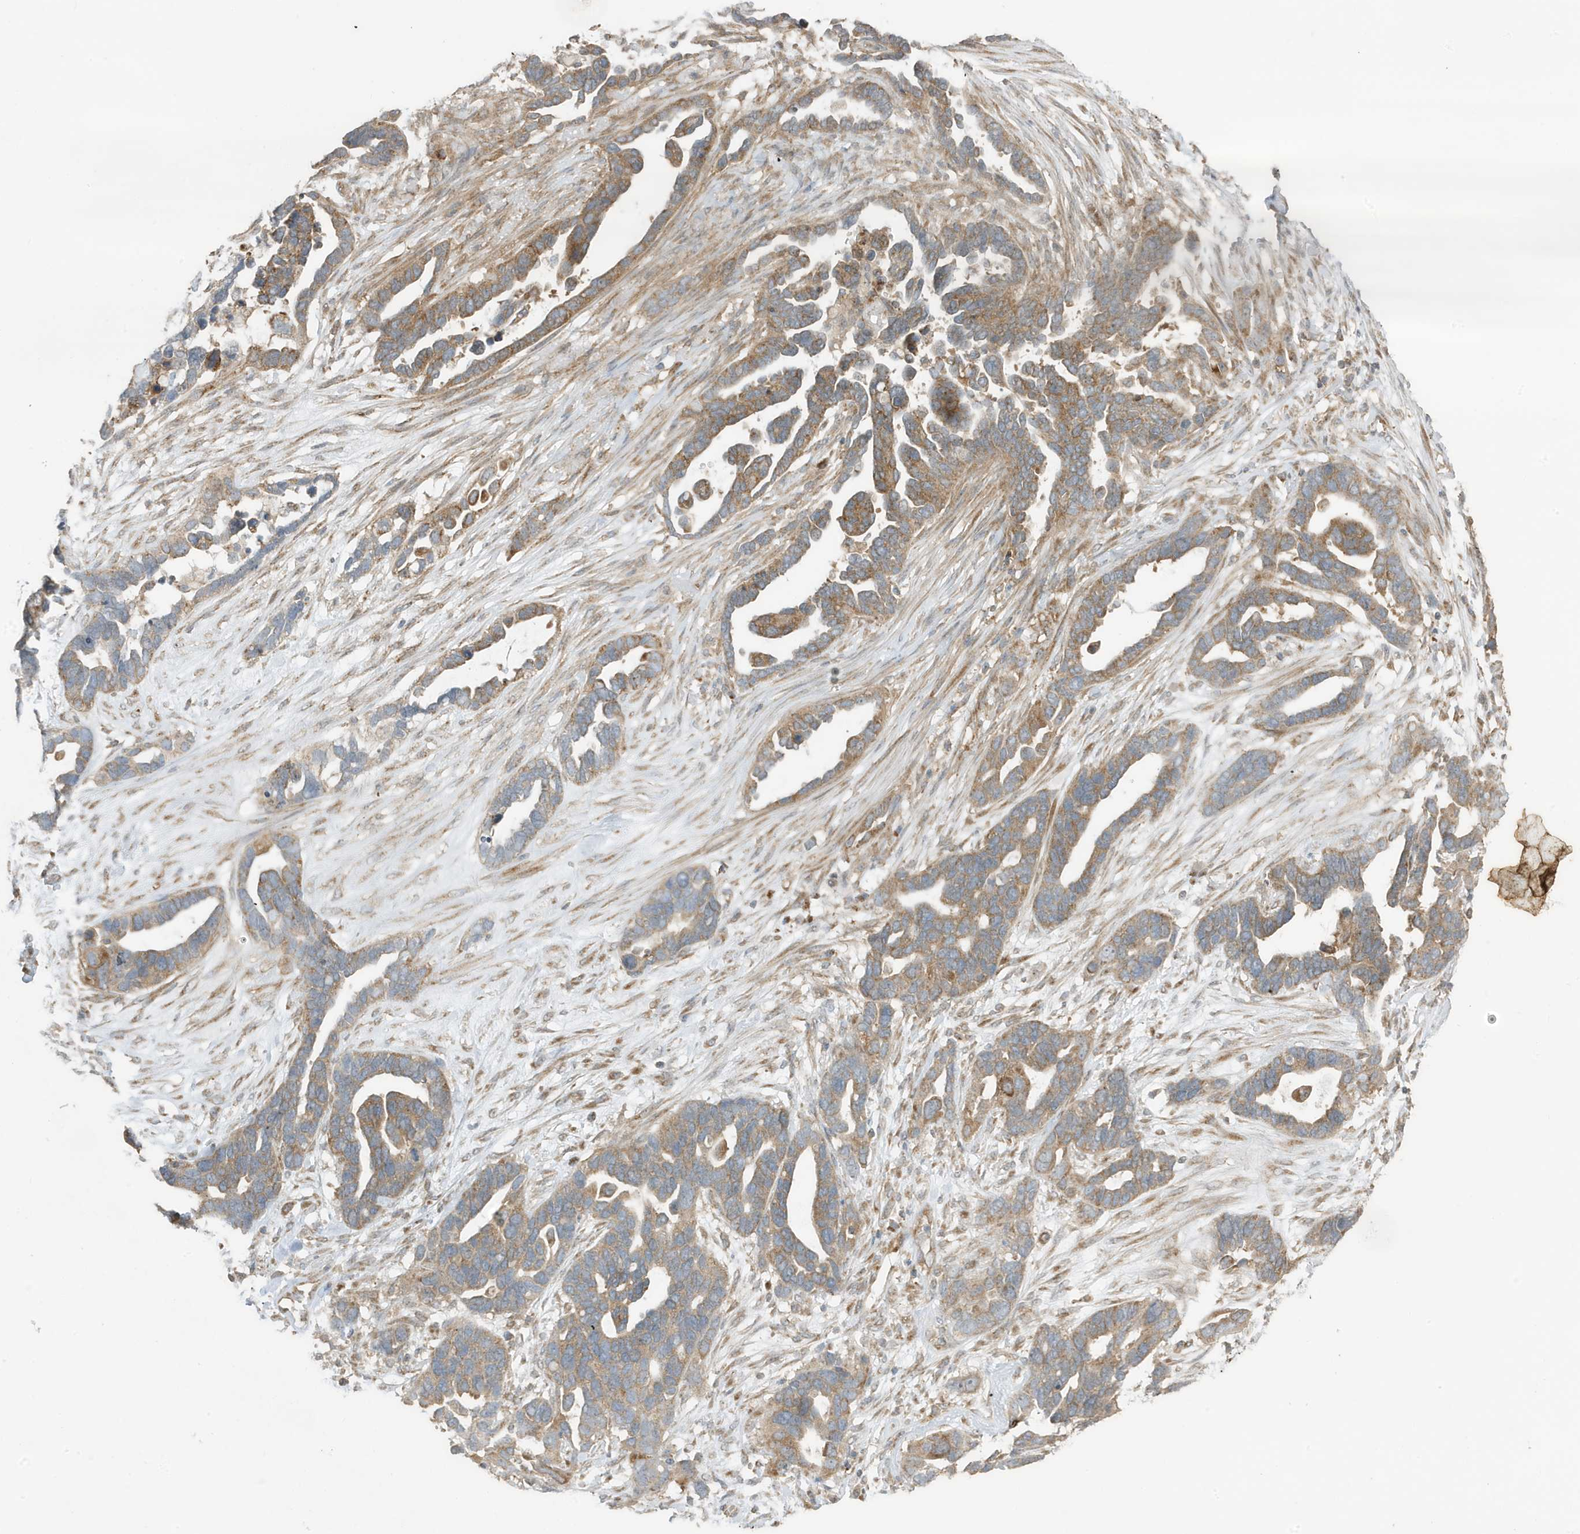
{"staining": {"intensity": "moderate", "quantity": ">75%", "location": "cytoplasmic/membranous"}, "tissue": "ovarian cancer", "cell_type": "Tumor cells", "image_type": "cancer", "snomed": [{"axis": "morphology", "description": "Cystadenocarcinoma, serous, NOS"}, {"axis": "topography", "description": "Ovary"}], "caption": "DAB (3,3'-diaminobenzidine) immunohistochemical staining of ovarian serous cystadenocarcinoma exhibits moderate cytoplasmic/membranous protein staining in about >75% of tumor cells.", "gene": "GOLGA4", "patient": {"sex": "female", "age": 54}}